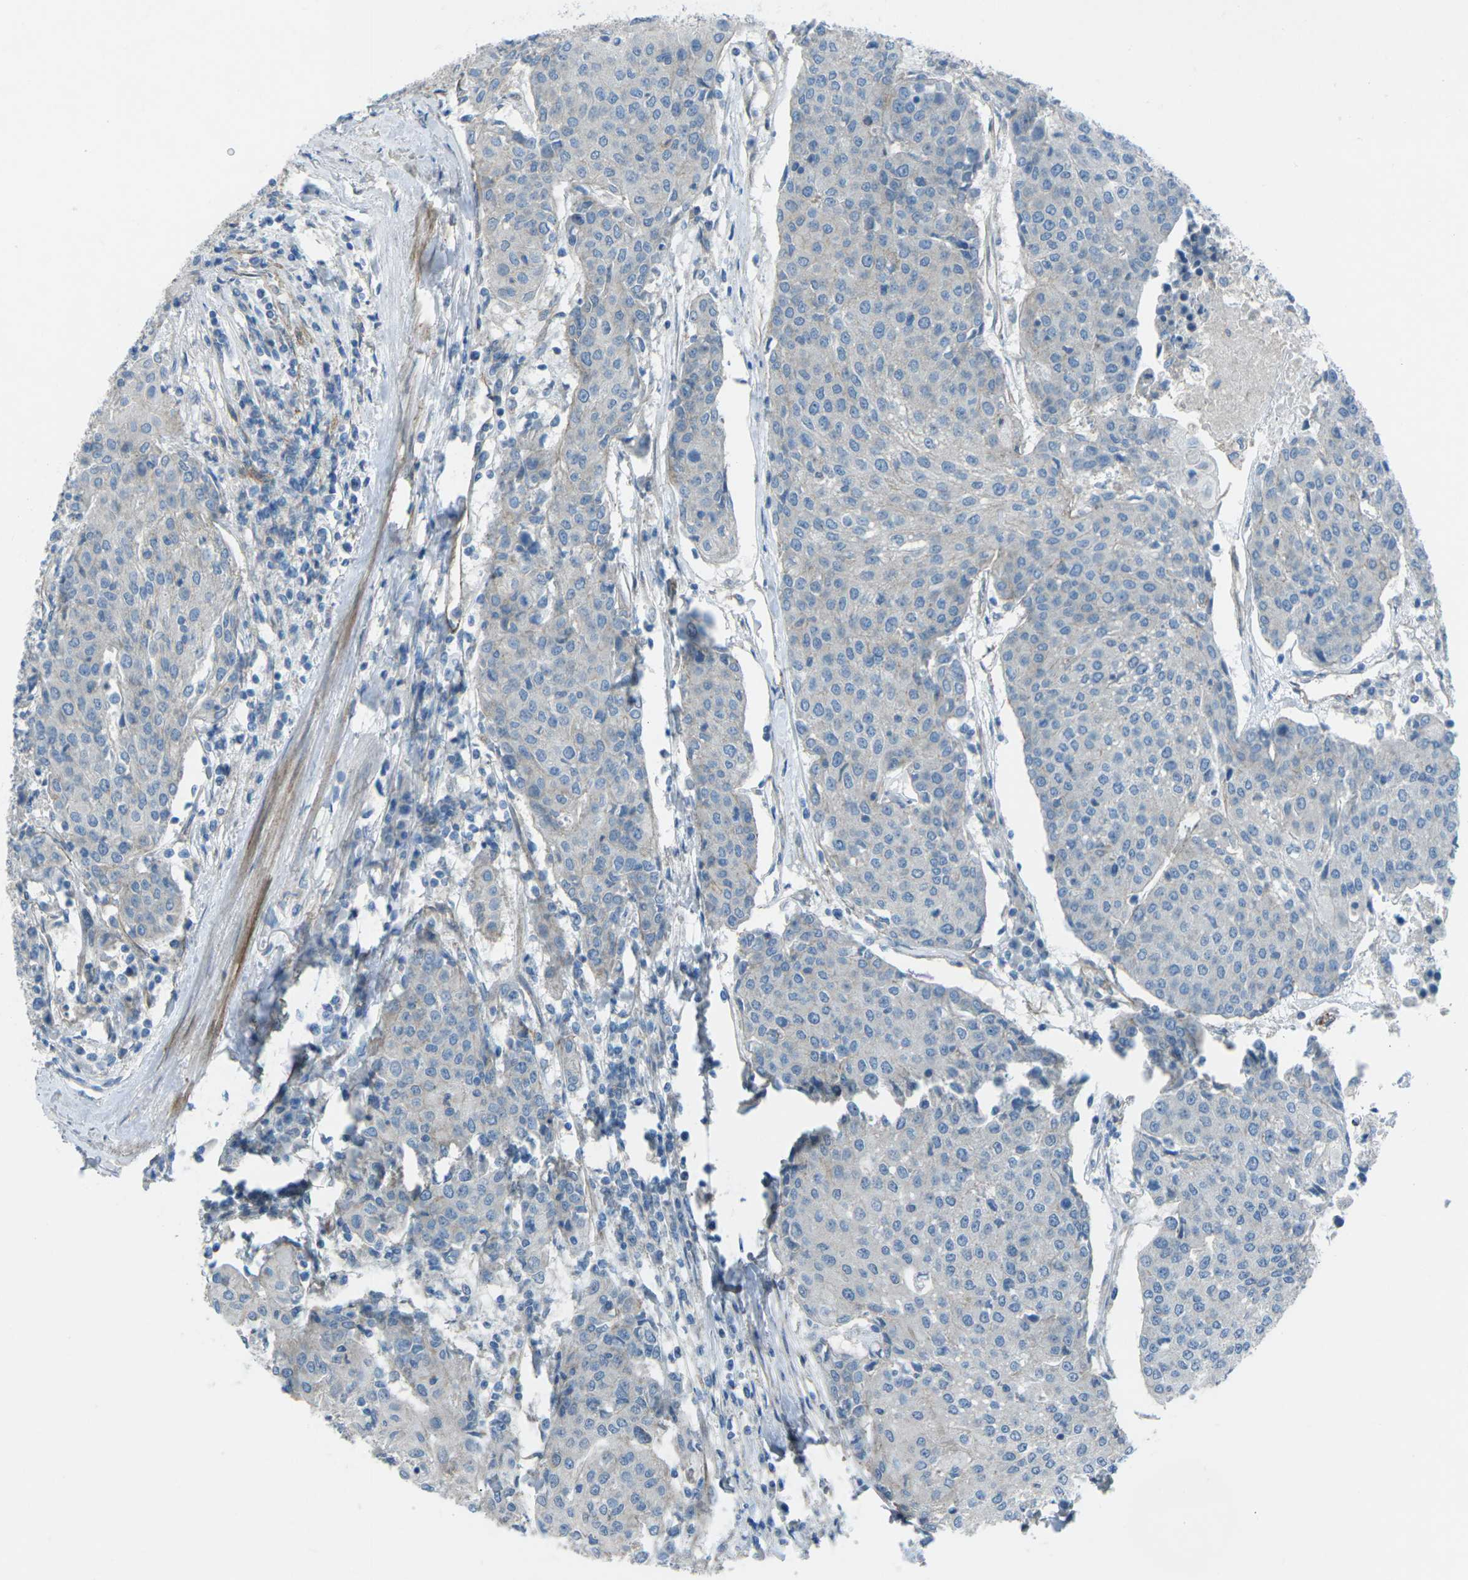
{"staining": {"intensity": "negative", "quantity": "none", "location": "none"}, "tissue": "urothelial cancer", "cell_type": "Tumor cells", "image_type": "cancer", "snomed": [{"axis": "morphology", "description": "Urothelial carcinoma, High grade"}, {"axis": "topography", "description": "Urinary bladder"}], "caption": "Image shows no significant protein staining in tumor cells of high-grade urothelial carcinoma.", "gene": "UTRN", "patient": {"sex": "female", "age": 85}}